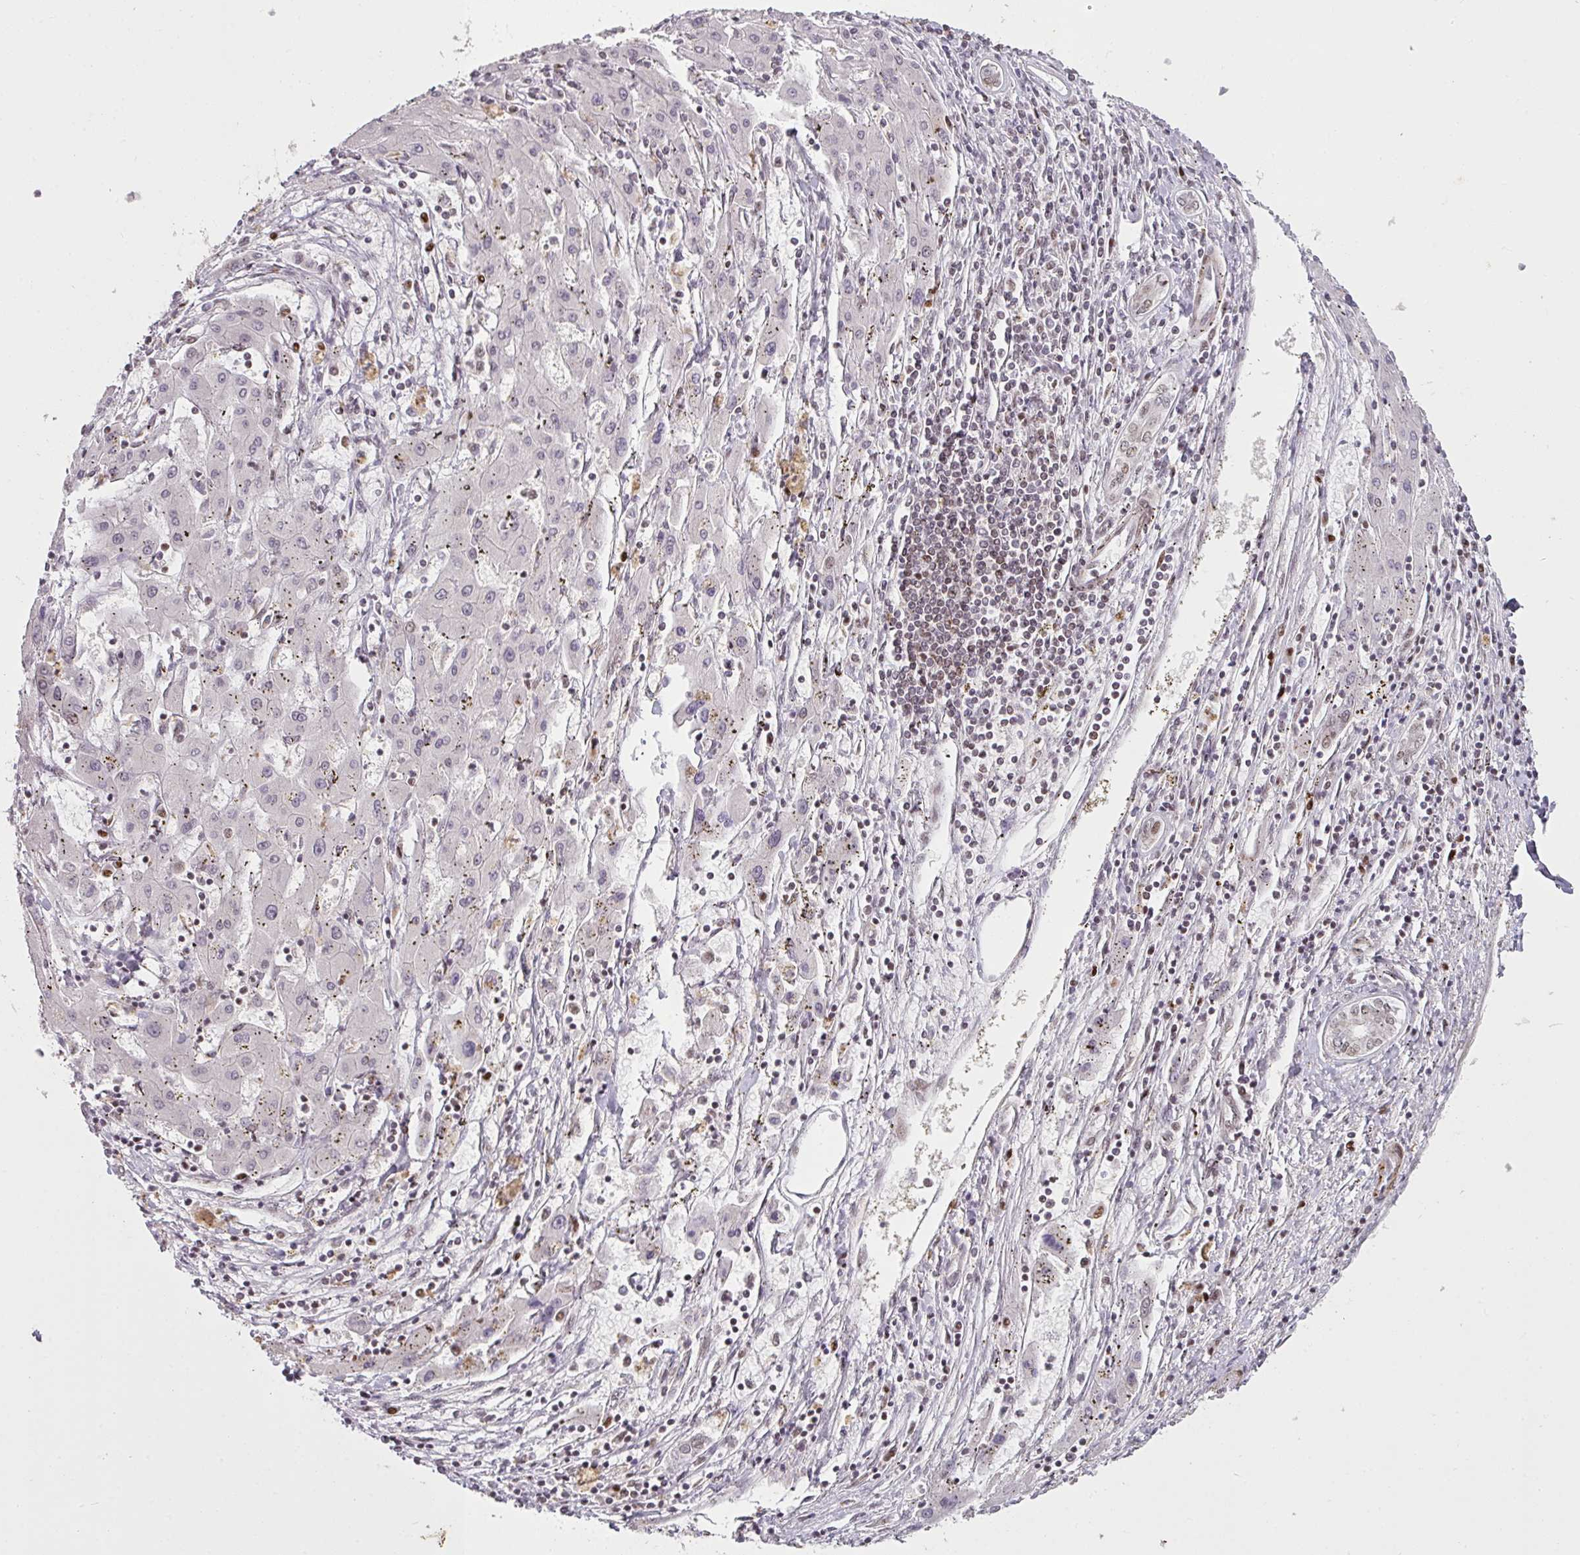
{"staining": {"intensity": "negative", "quantity": "none", "location": "none"}, "tissue": "liver cancer", "cell_type": "Tumor cells", "image_type": "cancer", "snomed": [{"axis": "morphology", "description": "Carcinoma, Hepatocellular, NOS"}, {"axis": "topography", "description": "Liver"}], "caption": "IHC photomicrograph of human hepatocellular carcinoma (liver) stained for a protein (brown), which demonstrates no expression in tumor cells. (DAB (3,3'-diaminobenzidine) immunohistochemistry with hematoxylin counter stain).", "gene": "GPRIN2", "patient": {"sex": "male", "age": 72}}